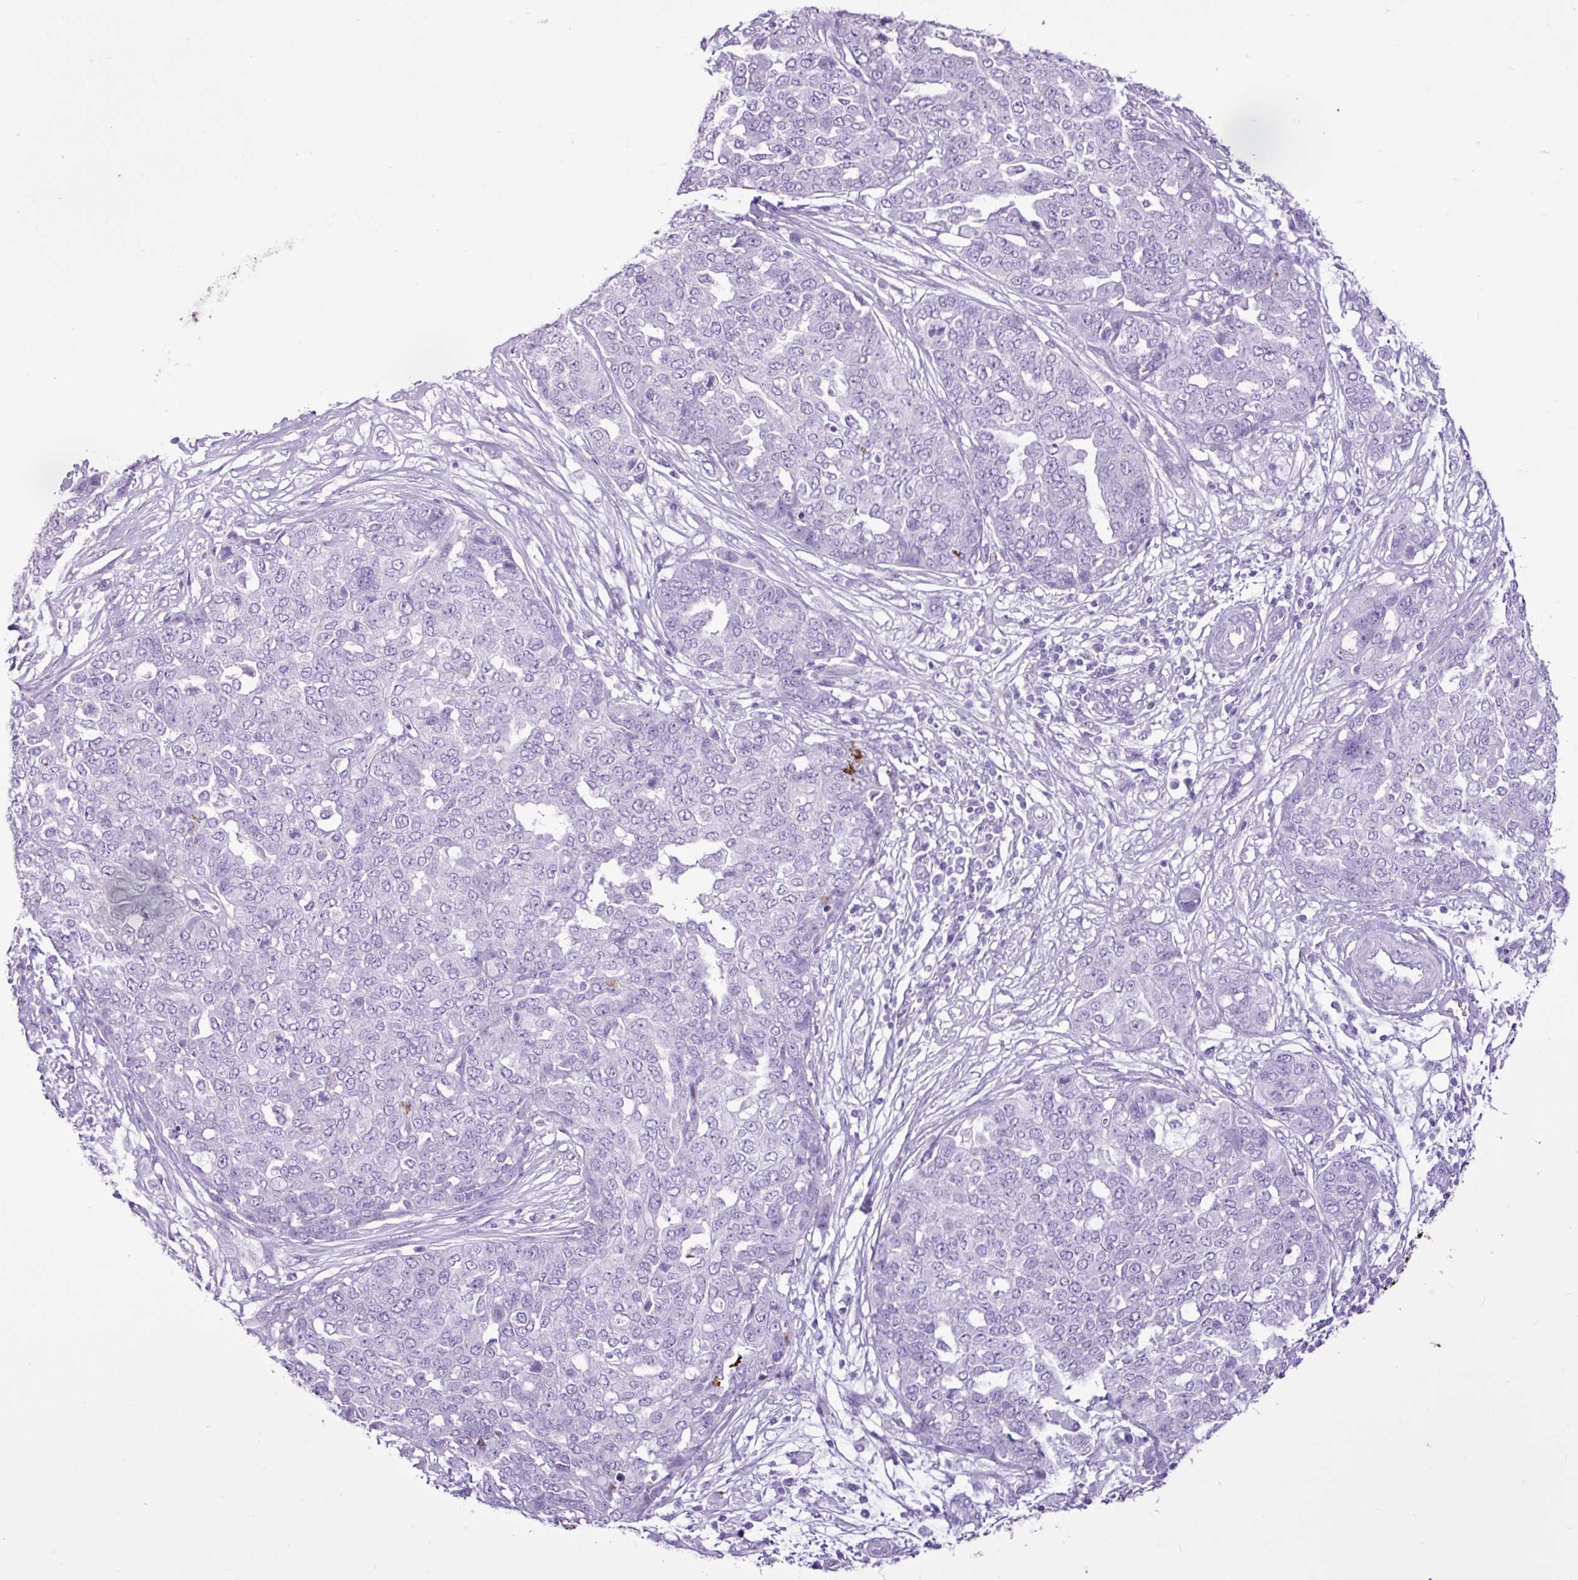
{"staining": {"intensity": "negative", "quantity": "none", "location": "none"}, "tissue": "ovarian cancer", "cell_type": "Tumor cells", "image_type": "cancer", "snomed": [{"axis": "morphology", "description": "Cystadenocarcinoma, serous, NOS"}, {"axis": "topography", "description": "Soft tissue"}, {"axis": "topography", "description": "Ovary"}], "caption": "Immunohistochemistry (IHC) histopathology image of neoplastic tissue: human serous cystadenocarcinoma (ovarian) stained with DAB shows no significant protein expression in tumor cells. The staining was performed using DAB (3,3'-diaminobenzidine) to visualize the protein expression in brown, while the nuclei were stained in blue with hematoxylin (Magnification: 20x).", "gene": "PGR", "patient": {"sex": "female", "age": 57}}